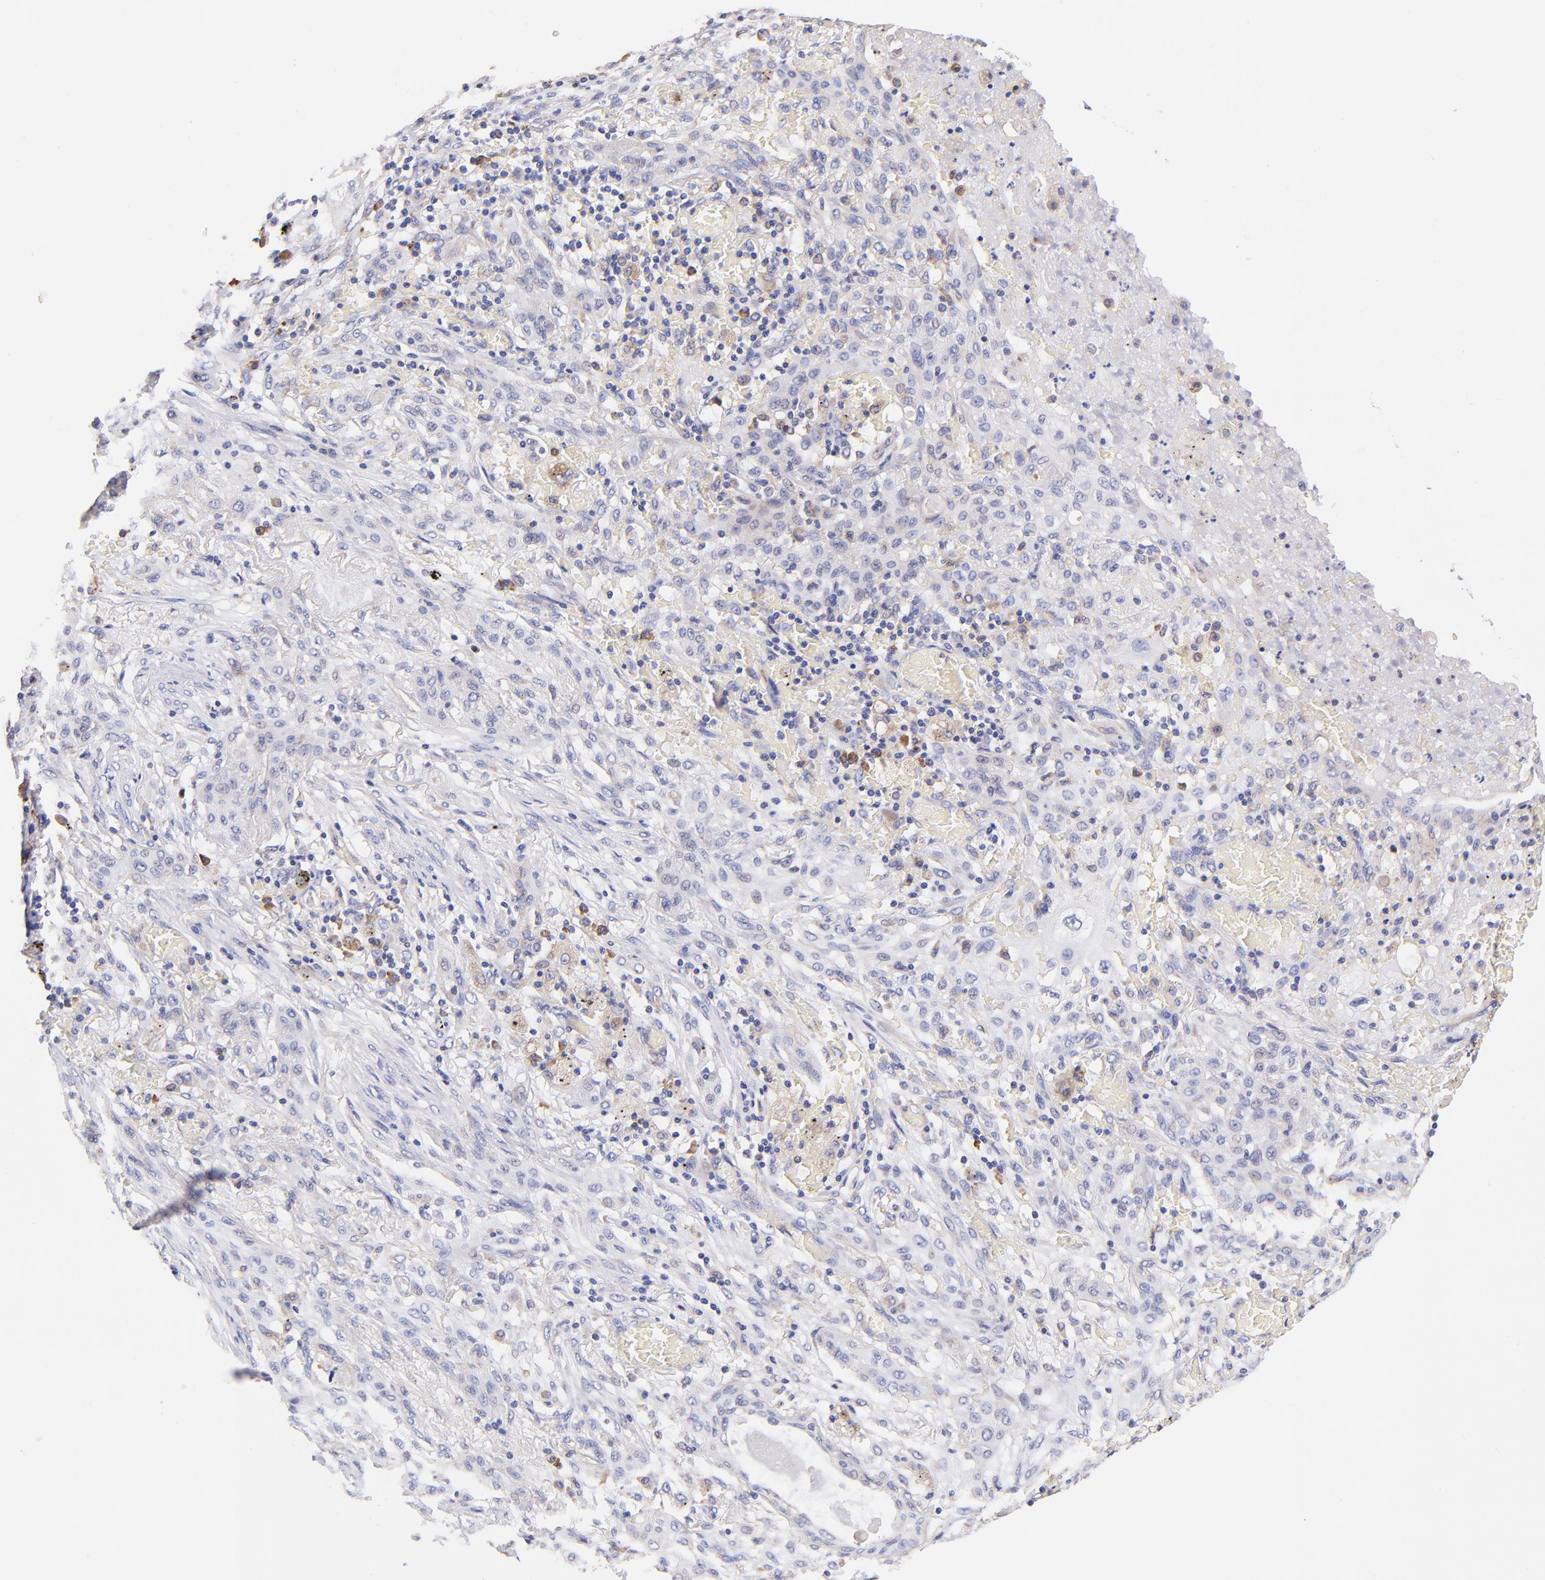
{"staining": {"intensity": "negative", "quantity": "none", "location": "none"}, "tissue": "lung cancer", "cell_type": "Tumor cells", "image_type": "cancer", "snomed": [{"axis": "morphology", "description": "Squamous cell carcinoma, NOS"}, {"axis": "topography", "description": "Lung"}], "caption": "Lung cancer (squamous cell carcinoma) was stained to show a protein in brown. There is no significant positivity in tumor cells.", "gene": "PREX1", "patient": {"sex": "female", "age": 47}}